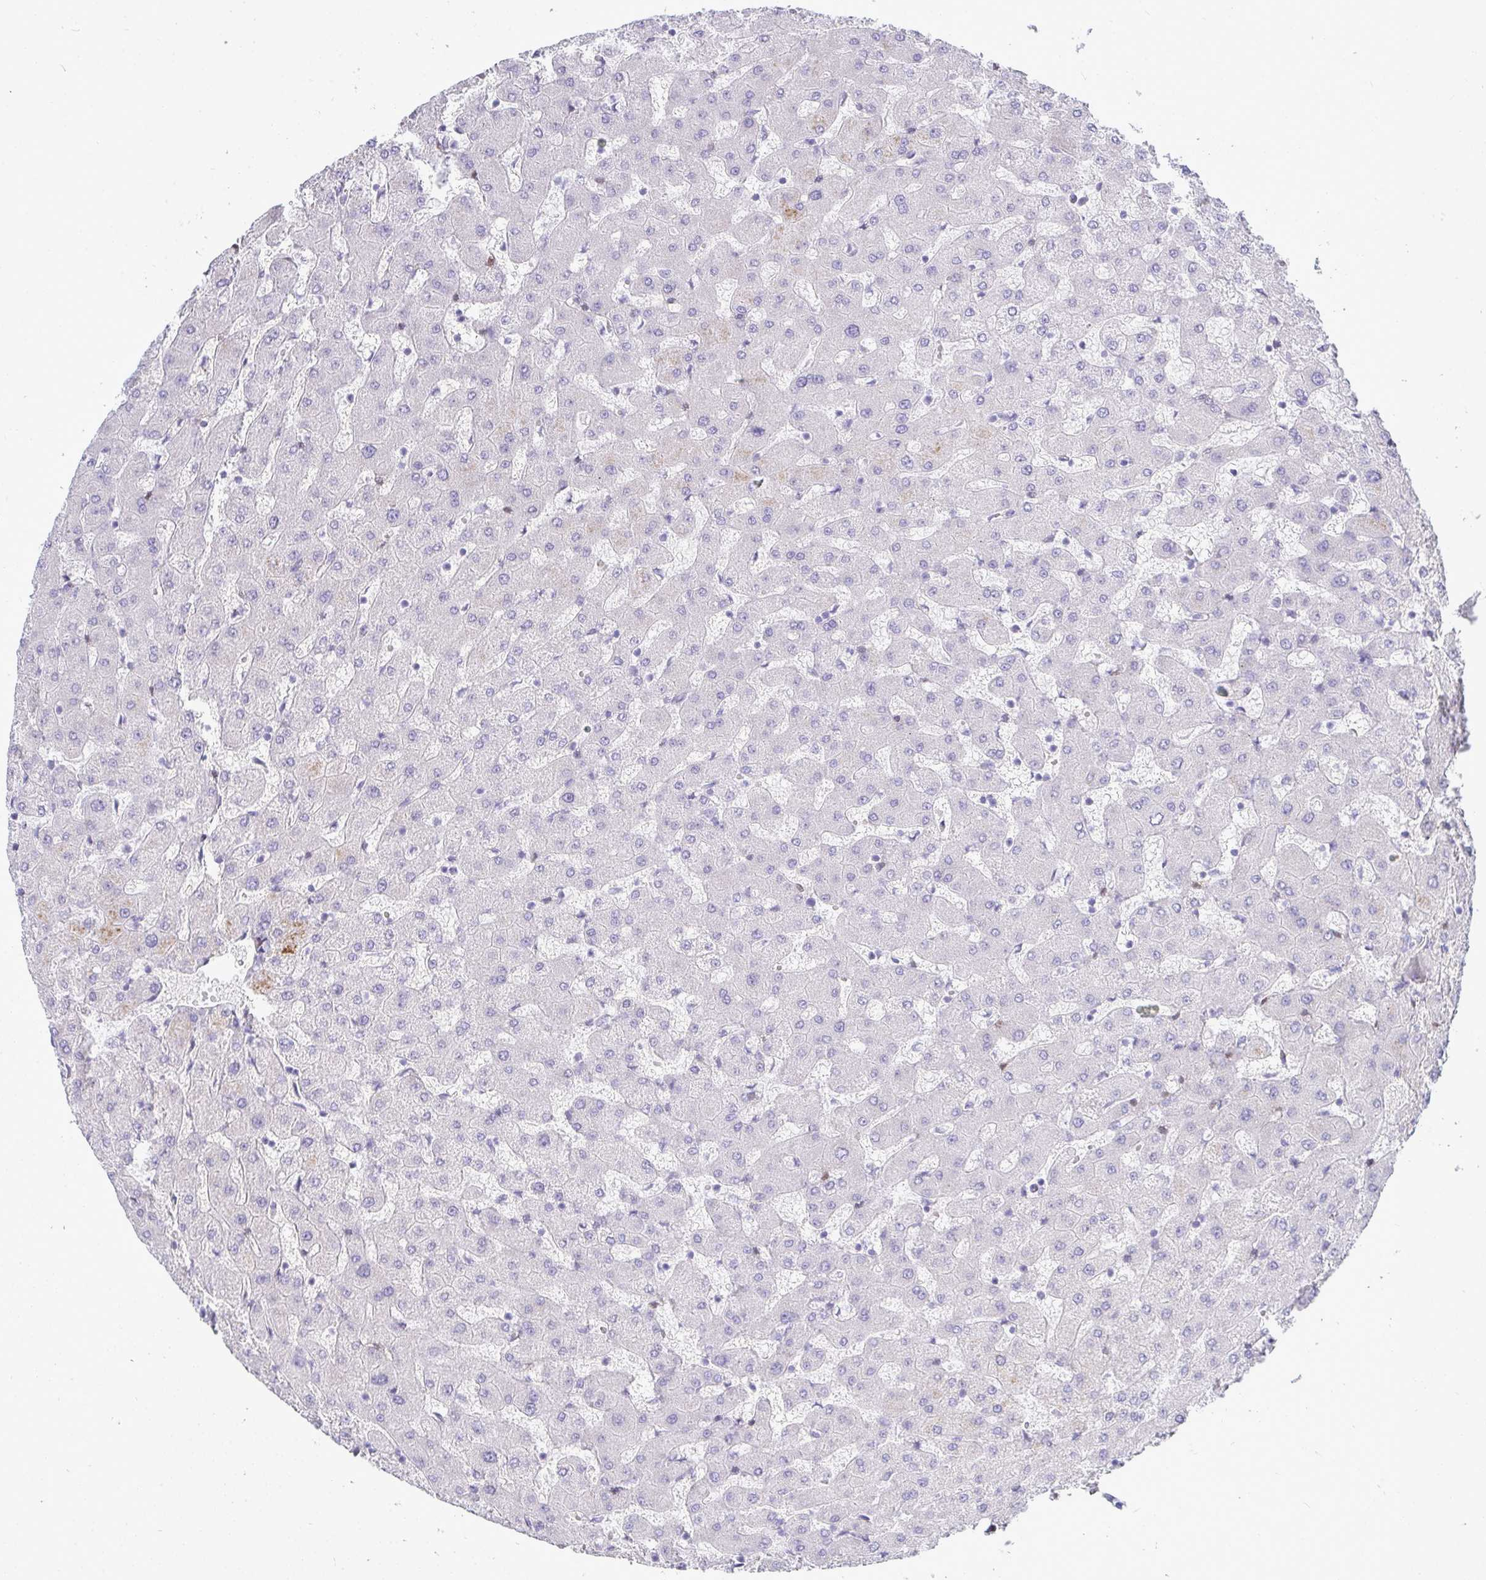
{"staining": {"intensity": "negative", "quantity": "none", "location": "none"}, "tissue": "liver", "cell_type": "Cholangiocytes", "image_type": "normal", "snomed": [{"axis": "morphology", "description": "Normal tissue, NOS"}, {"axis": "topography", "description": "Liver"}], "caption": "This is an immunohistochemistry photomicrograph of normal liver. There is no staining in cholangiocytes.", "gene": "HSPB6", "patient": {"sex": "female", "age": 63}}